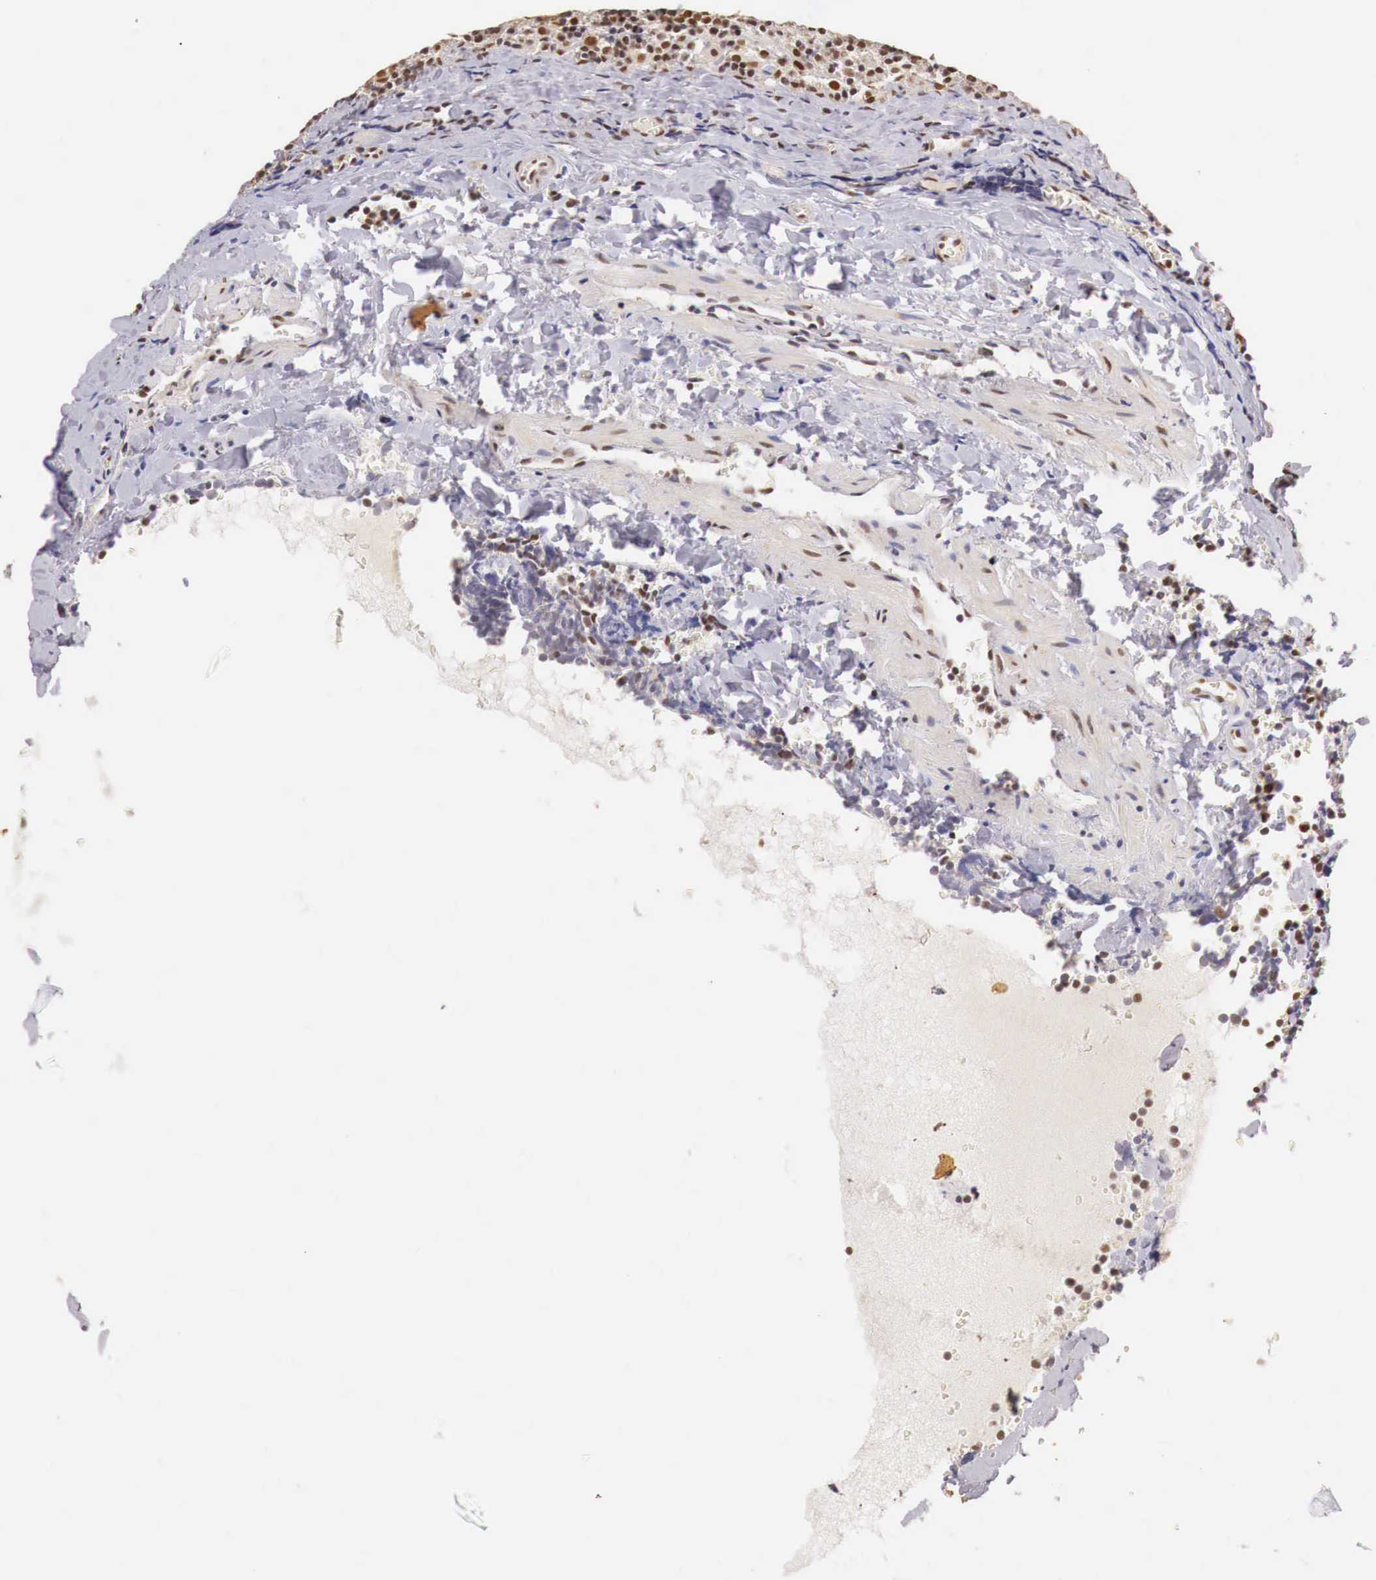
{"staining": {"intensity": "moderate", "quantity": ">75%", "location": "cytoplasmic/membranous,nuclear"}, "tissue": "lymphoma", "cell_type": "Tumor cells", "image_type": "cancer", "snomed": [{"axis": "morphology", "description": "Malignant lymphoma, non-Hodgkin's type, Low grade"}, {"axis": "topography", "description": "Lymph node"}], "caption": "Human lymphoma stained with a protein marker exhibits moderate staining in tumor cells.", "gene": "GPKOW", "patient": {"sex": "male", "age": 57}}